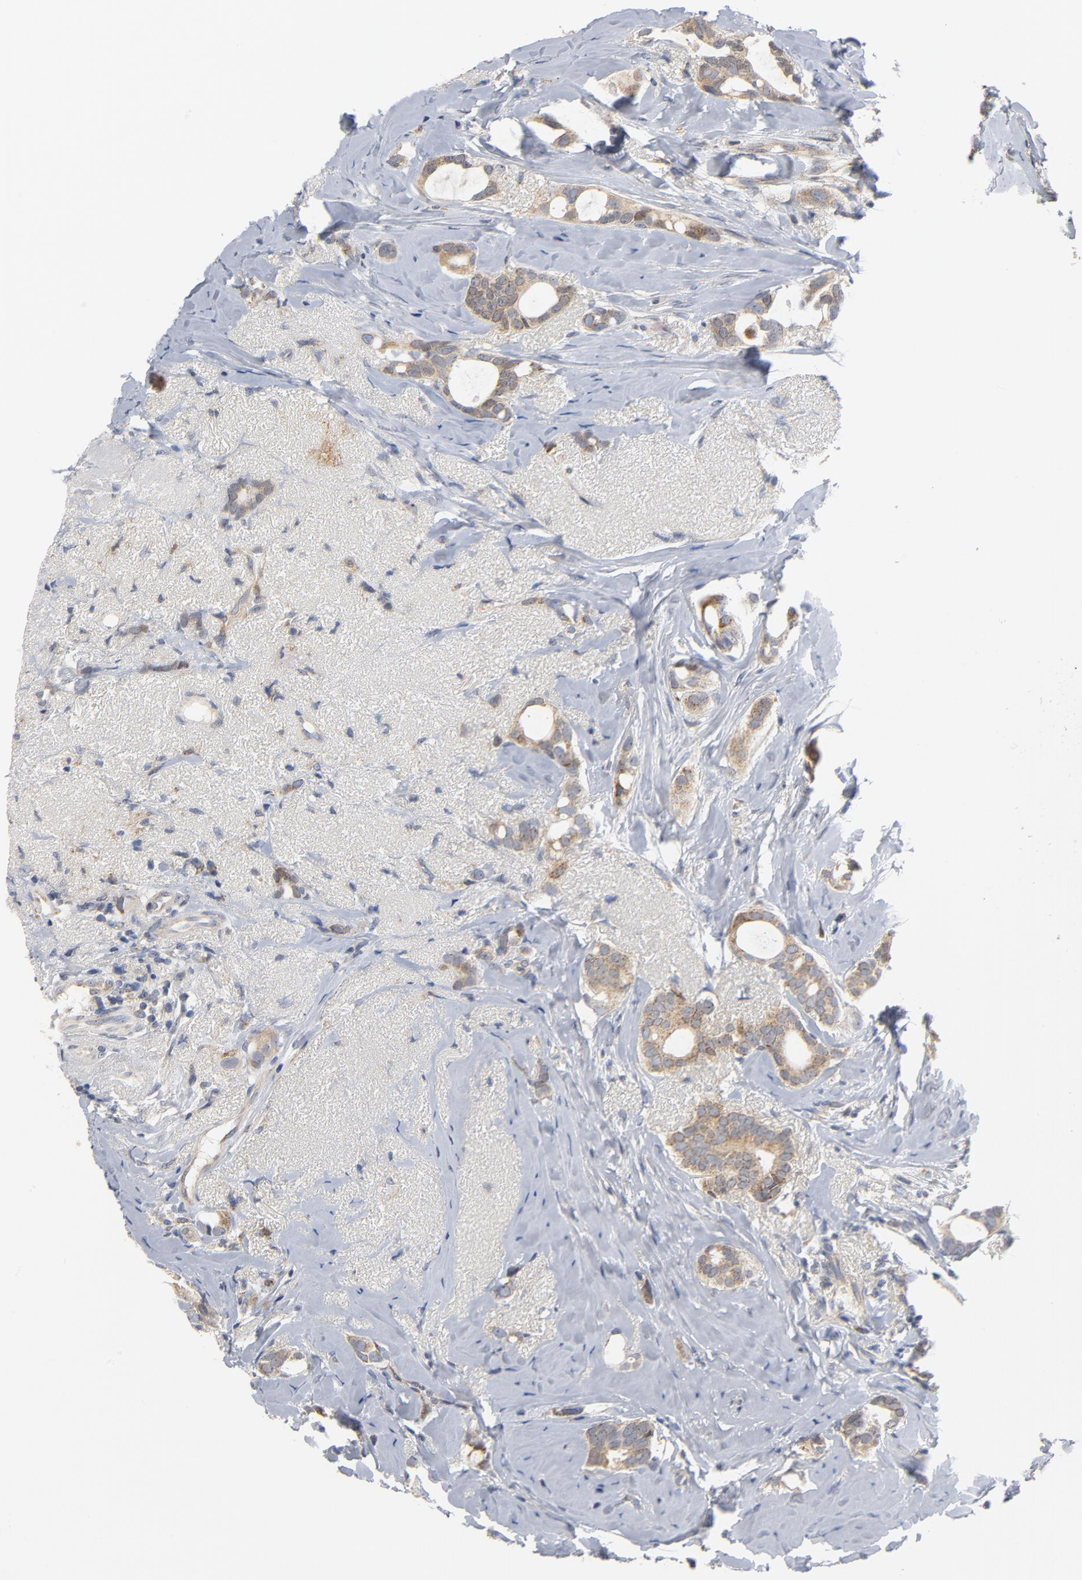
{"staining": {"intensity": "moderate", "quantity": ">75%", "location": "cytoplasmic/membranous"}, "tissue": "breast cancer", "cell_type": "Tumor cells", "image_type": "cancer", "snomed": [{"axis": "morphology", "description": "Duct carcinoma"}, {"axis": "topography", "description": "Breast"}], "caption": "Immunohistochemical staining of breast infiltrating ductal carcinoma demonstrates medium levels of moderate cytoplasmic/membranous expression in approximately >75% of tumor cells. (DAB (3,3'-diaminobenzidine) IHC, brown staining for protein, blue staining for nuclei).", "gene": "RAPGEF4", "patient": {"sex": "female", "age": 54}}